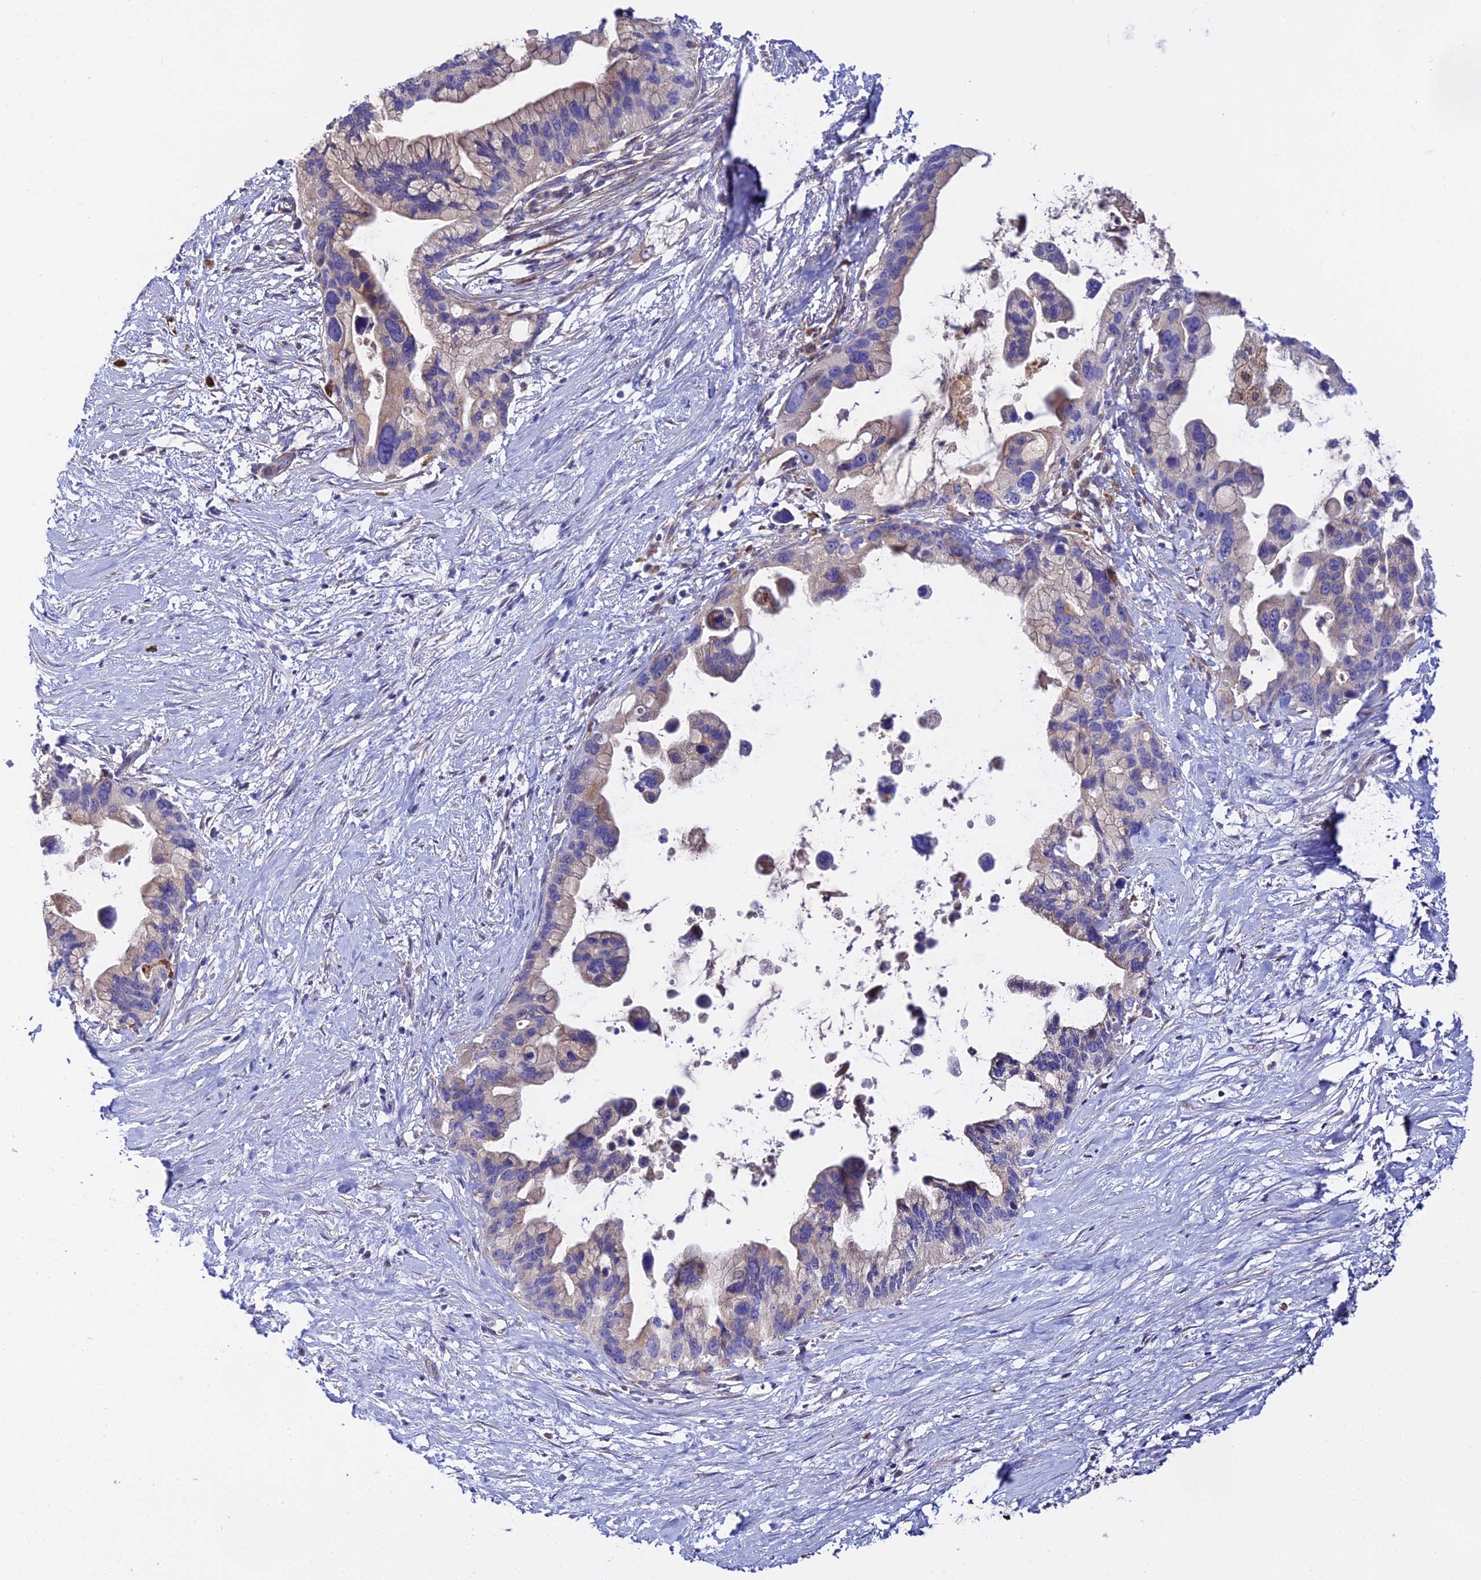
{"staining": {"intensity": "weak", "quantity": "25%-75%", "location": "cytoplasmic/membranous"}, "tissue": "pancreatic cancer", "cell_type": "Tumor cells", "image_type": "cancer", "snomed": [{"axis": "morphology", "description": "Adenocarcinoma, NOS"}, {"axis": "topography", "description": "Pancreas"}], "caption": "Pancreatic adenocarcinoma stained with a brown dye displays weak cytoplasmic/membranous positive staining in approximately 25%-75% of tumor cells.", "gene": "ACOT2", "patient": {"sex": "female", "age": 83}}